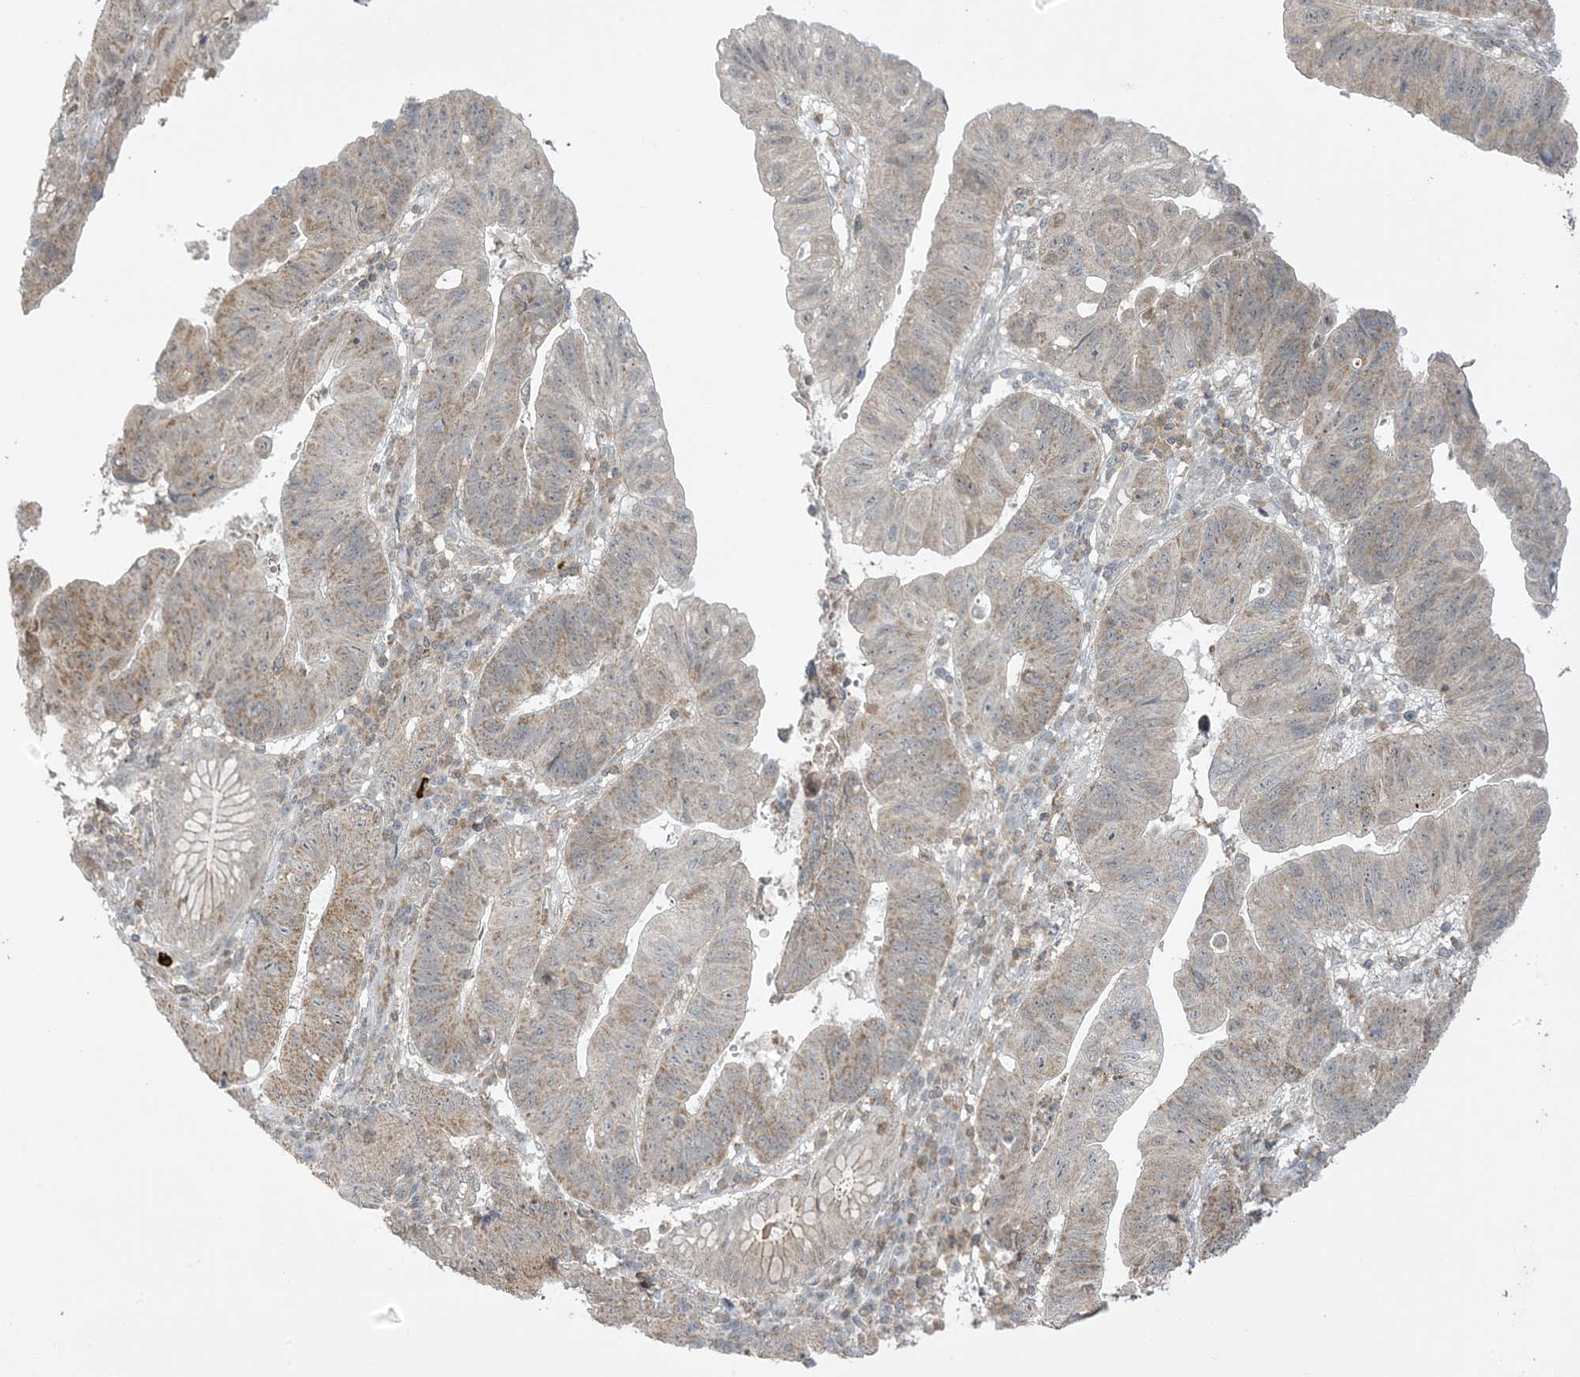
{"staining": {"intensity": "weak", "quantity": "25%-75%", "location": "cytoplasmic/membranous"}, "tissue": "stomach cancer", "cell_type": "Tumor cells", "image_type": "cancer", "snomed": [{"axis": "morphology", "description": "Adenocarcinoma, NOS"}, {"axis": "topography", "description": "Stomach"}], "caption": "A brown stain labels weak cytoplasmic/membranous positivity of a protein in human stomach adenocarcinoma tumor cells.", "gene": "PHLDB2", "patient": {"sex": "male", "age": 59}}